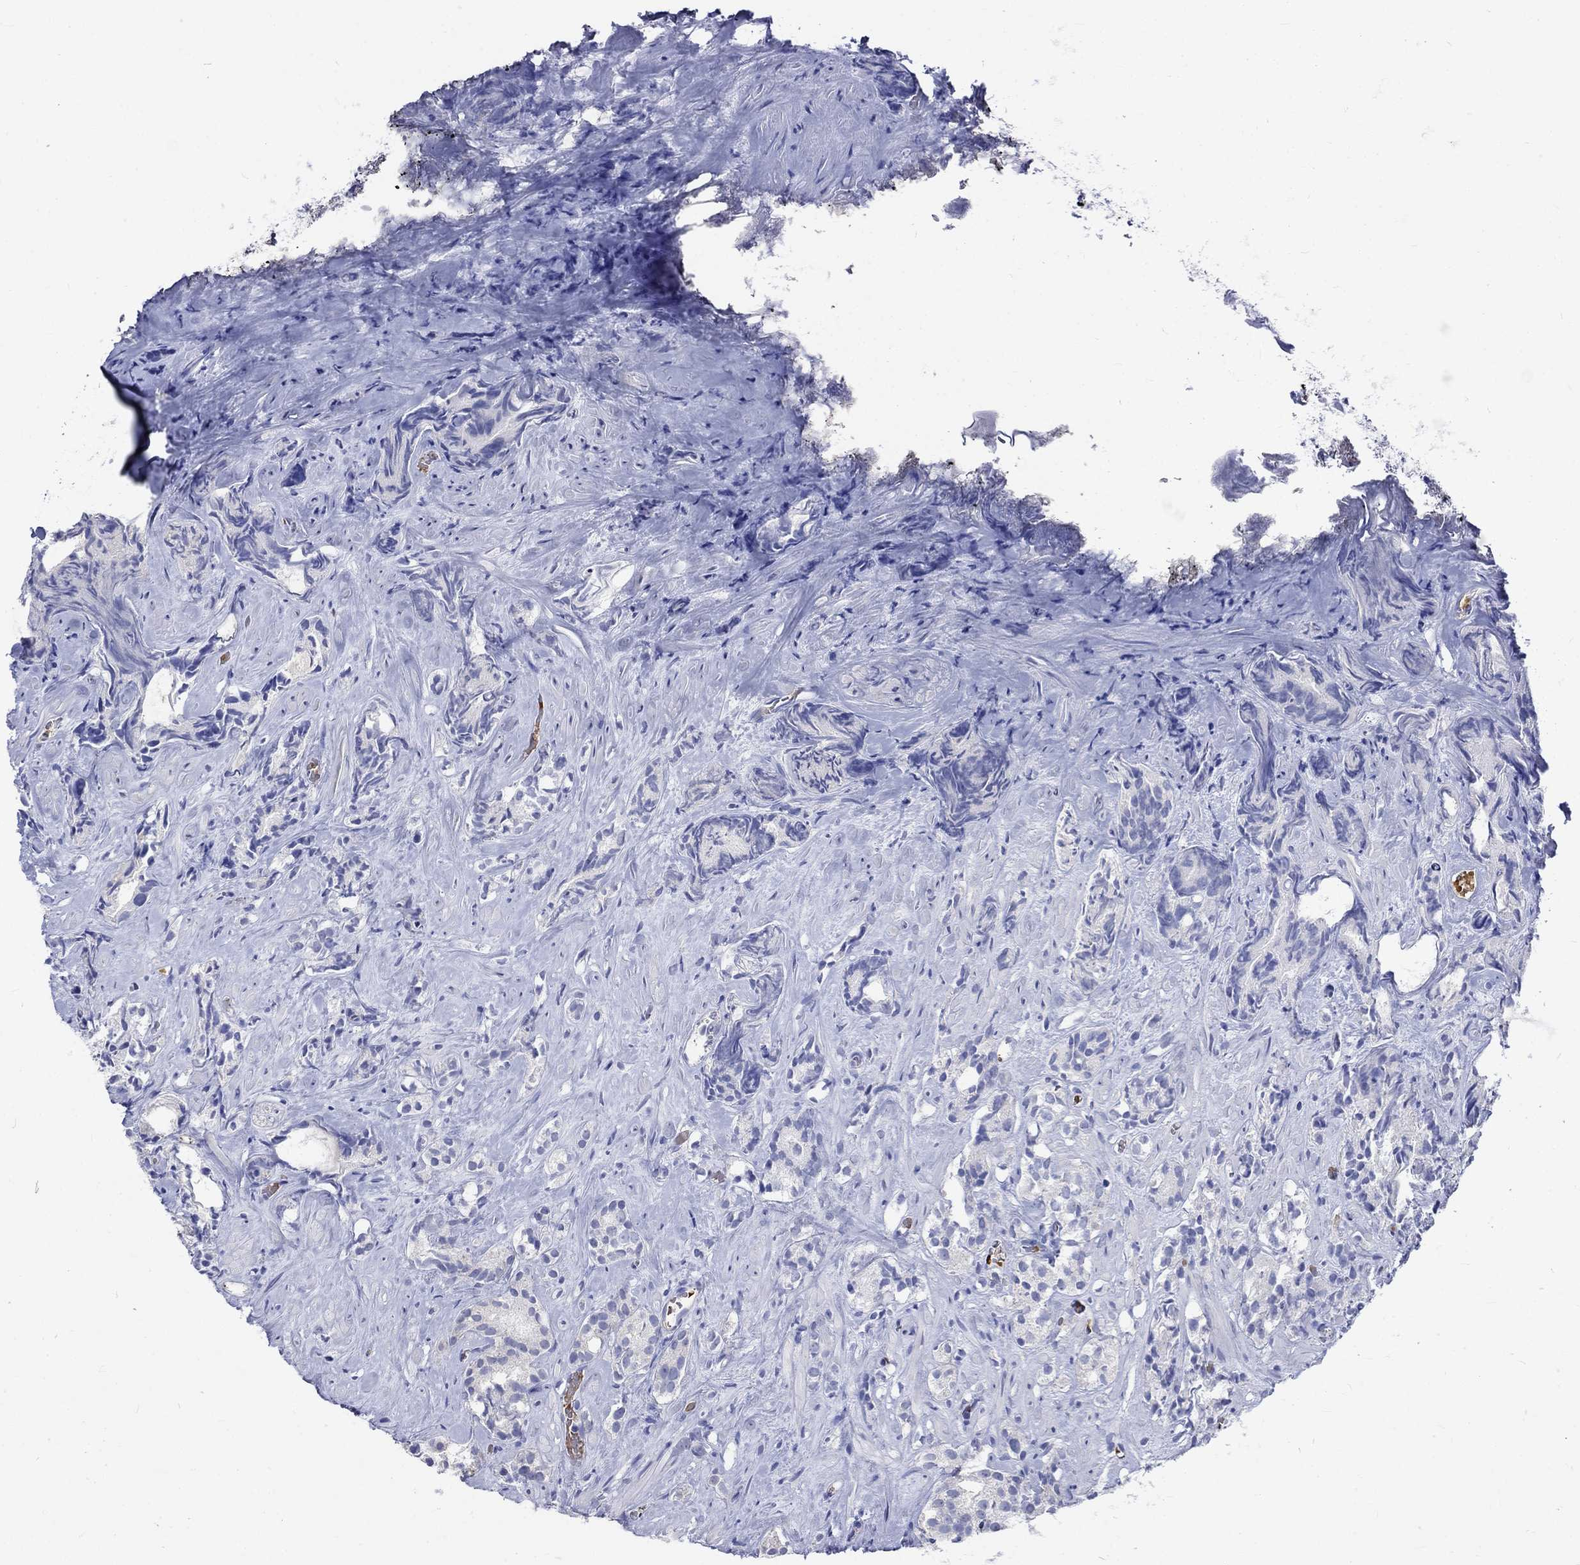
{"staining": {"intensity": "negative", "quantity": "none", "location": "none"}, "tissue": "prostate cancer", "cell_type": "Tumor cells", "image_type": "cancer", "snomed": [{"axis": "morphology", "description": "Adenocarcinoma, High grade"}, {"axis": "topography", "description": "Prostate"}], "caption": "Immunohistochemistry of prostate high-grade adenocarcinoma demonstrates no staining in tumor cells.", "gene": "KCNA1", "patient": {"sex": "male", "age": 90}}